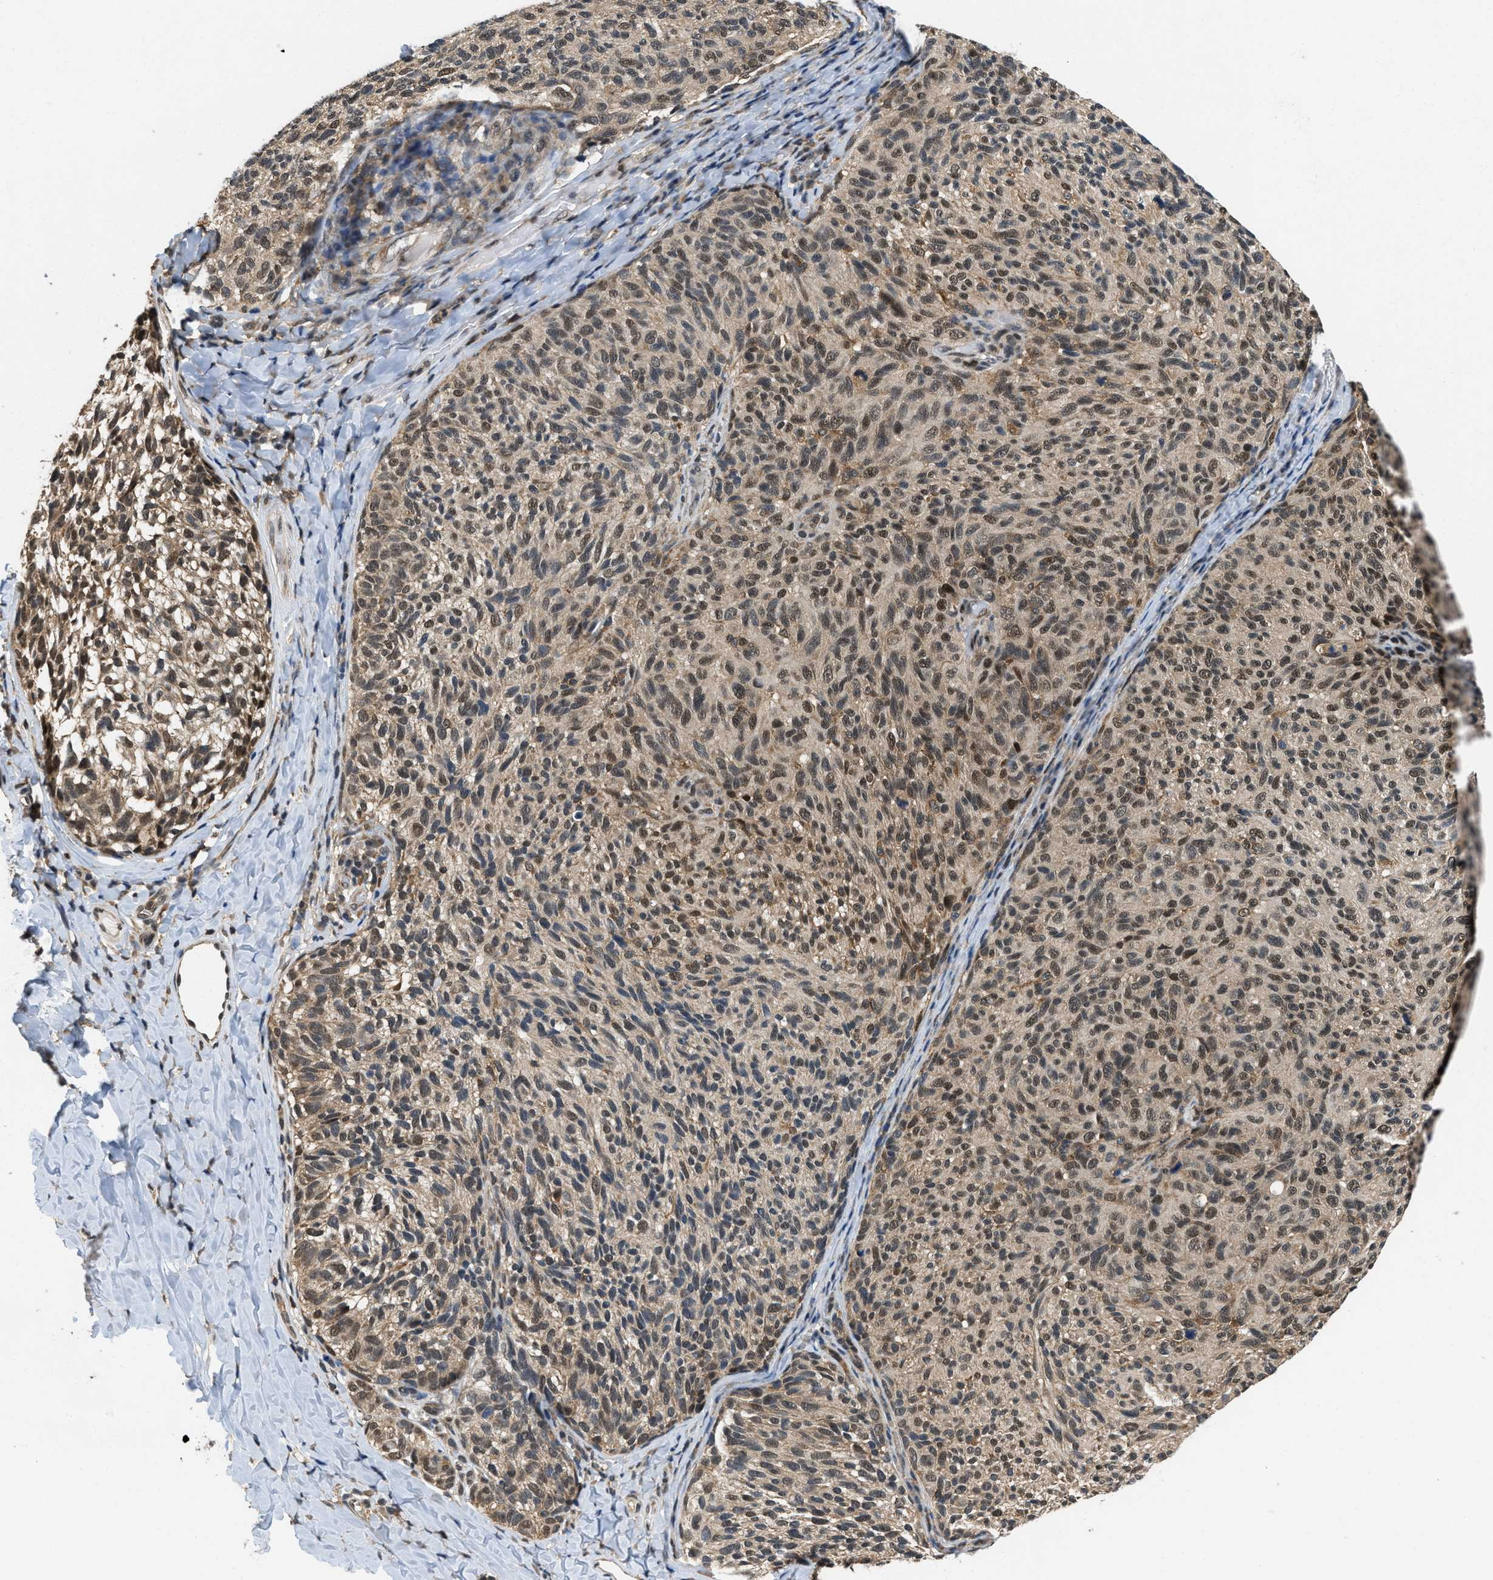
{"staining": {"intensity": "moderate", "quantity": ">75%", "location": "cytoplasmic/membranous,nuclear"}, "tissue": "melanoma", "cell_type": "Tumor cells", "image_type": "cancer", "snomed": [{"axis": "morphology", "description": "Malignant melanoma, NOS"}, {"axis": "topography", "description": "Skin"}], "caption": "Malignant melanoma was stained to show a protein in brown. There is medium levels of moderate cytoplasmic/membranous and nuclear staining in about >75% of tumor cells. The protein is shown in brown color, while the nuclei are stained blue.", "gene": "ATF7IP", "patient": {"sex": "female", "age": 73}}